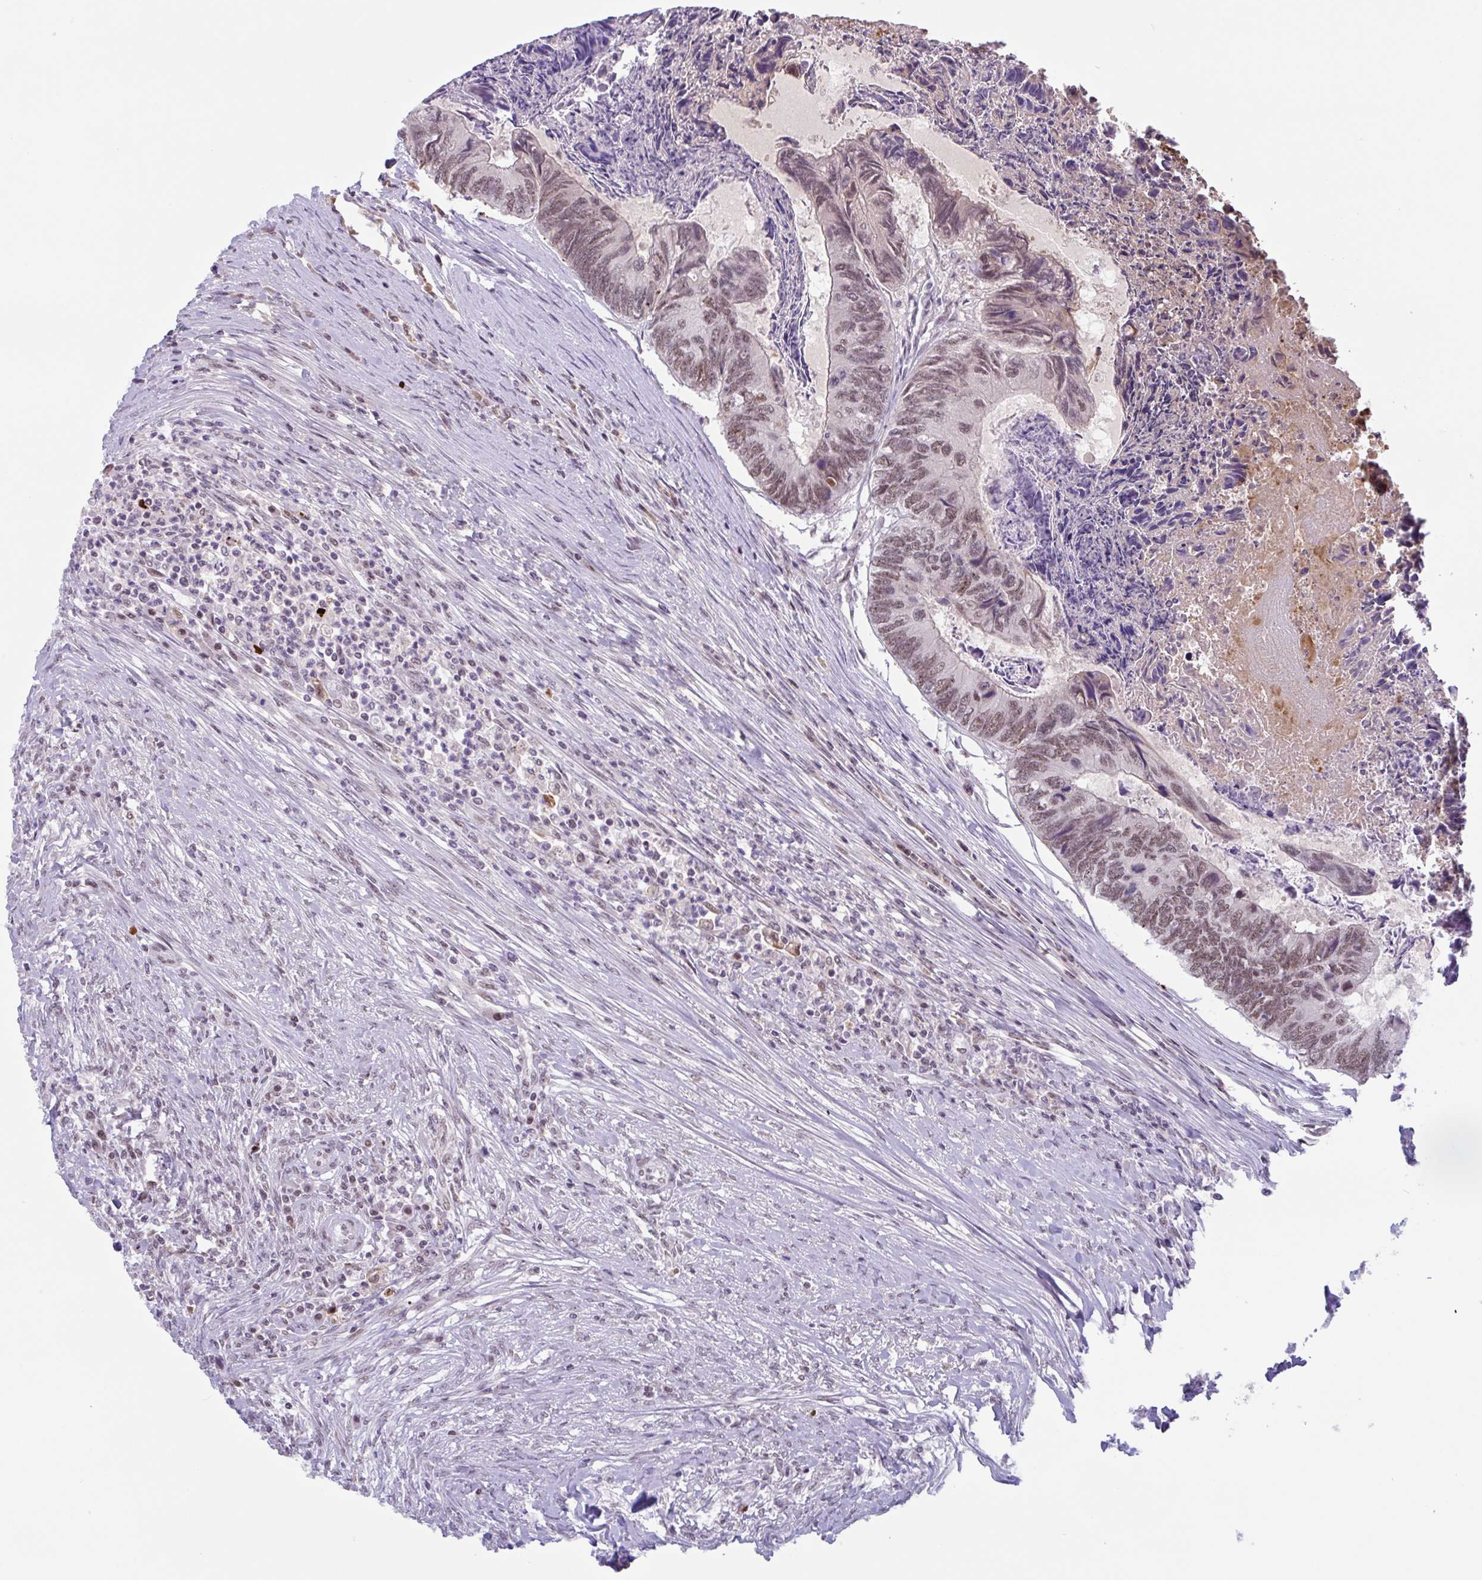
{"staining": {"intensity": "moderate", "quantity": ">75%", "location": "nuclear"}, "tissue": "colorectal cancer", "cell_type": "Tumor cells", "image_type": "cancer", "snomed": [{"axis": "morphology", "description": "Adenocarcinoma, NOS"}, {"axis": "topography", "description": "Colon"}], "caption": "Protein expression analysis of colorectal cancer (adenocarcinoma) demonstrates moderate nuclear staining in approximately >75% of tumor cells.", "gene": "PLG", "patient": {"sex": "female", "age": 67}}